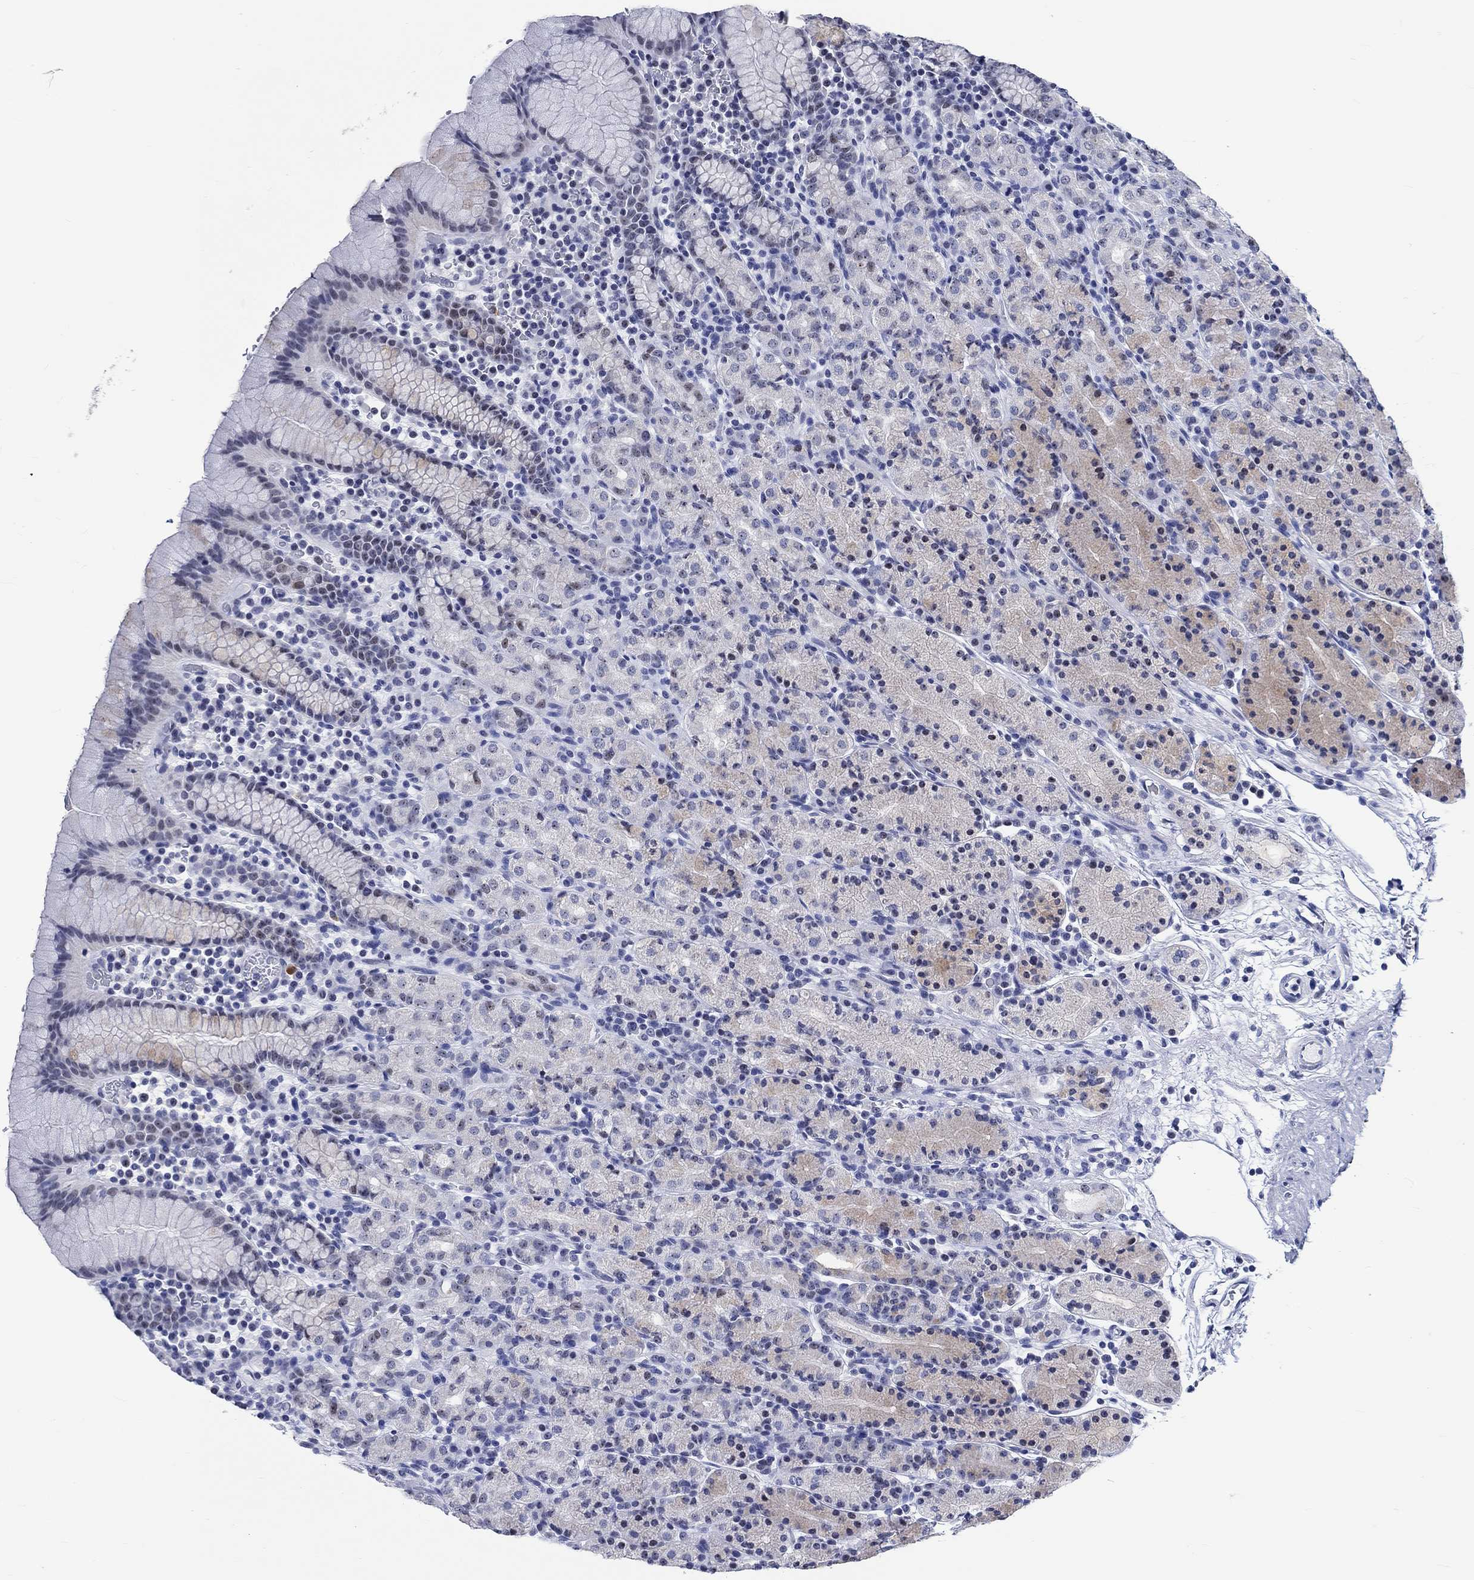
{"staining": {"intensity": "strong", "quantity": "25%-75%", "location": "nuclear"}, "tissue": "stomach", "cell_type": "Glandular cells", "image_type": "normal", "snomed": [{"axis": "morphology", "description": "Normal tissue, NOS"}, {"axis": "topography", "description": "Stomach, upper"}, {"axis": "topography", "description": "Stomach"}], "caption": "Immunohistochemistry (IHC) (DAB) staining of benign human stomach displays strong nuclear protein positivity in approximately 25%-75% of glandular cells. Nuclei are stained in blue.", "gene": "ZNF446", "patient": {"sex": "male", "age": 62}}